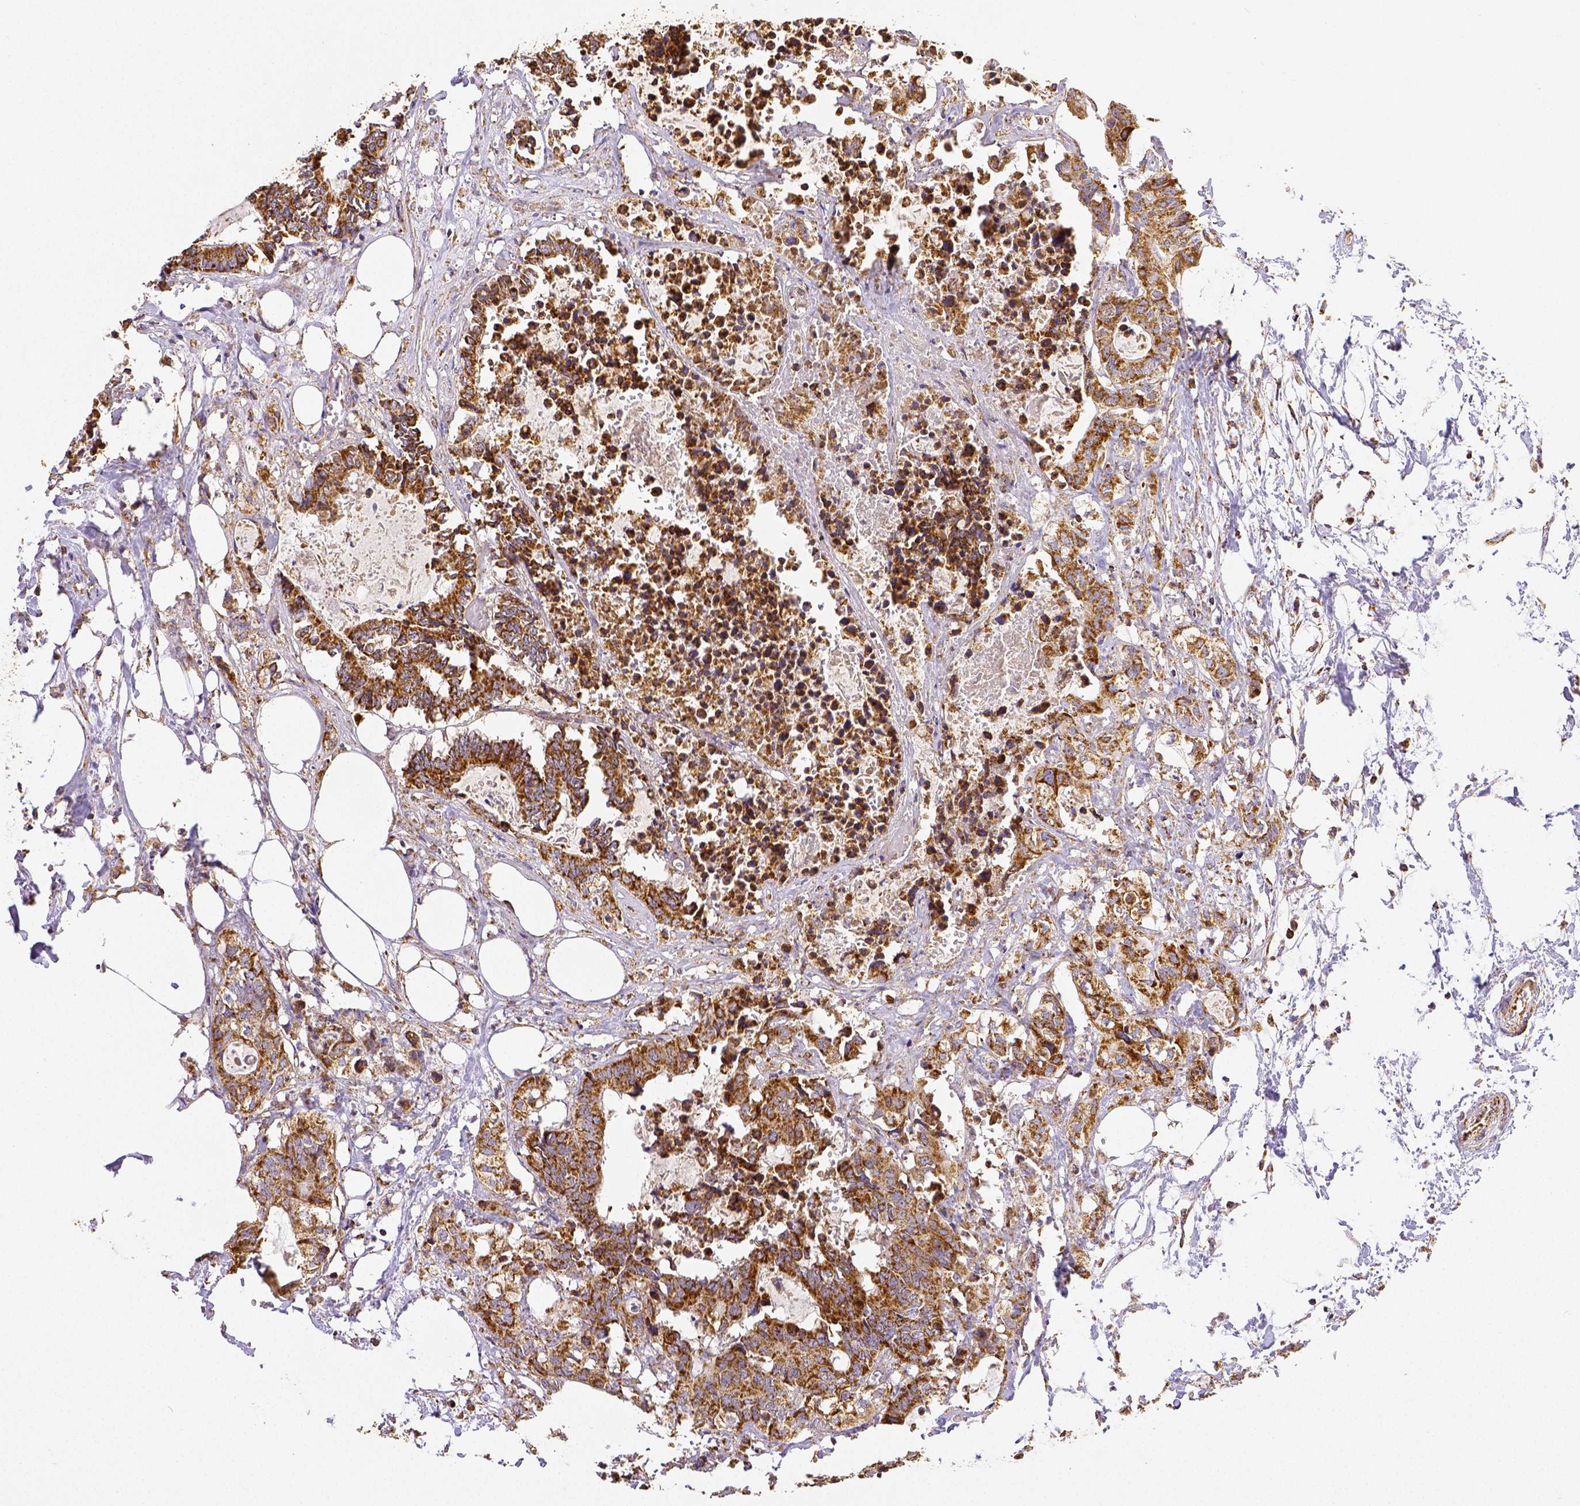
{"staining": {"intensity": "strong", "quantity": ">75%", "location": "cytoplasmic/membranous"}, "tissue": "colorectal cancer", "cell_type": "Tumor cells", "image_type": "cancer", "snomed": [{"axis": "morphology", "description": "Adenocarcinoma, NOS"}, {"axis": "topography", "description": "Colon"}, {"axis": "topography", "description": "Rectum"}], "caption": "Protein staining shows strong cytoplasmic/membranous staining in about >75% of tumor cells in colorectal cancer.", "gene": "SDHB", "patient": {"sex": "male", "age": 57}}